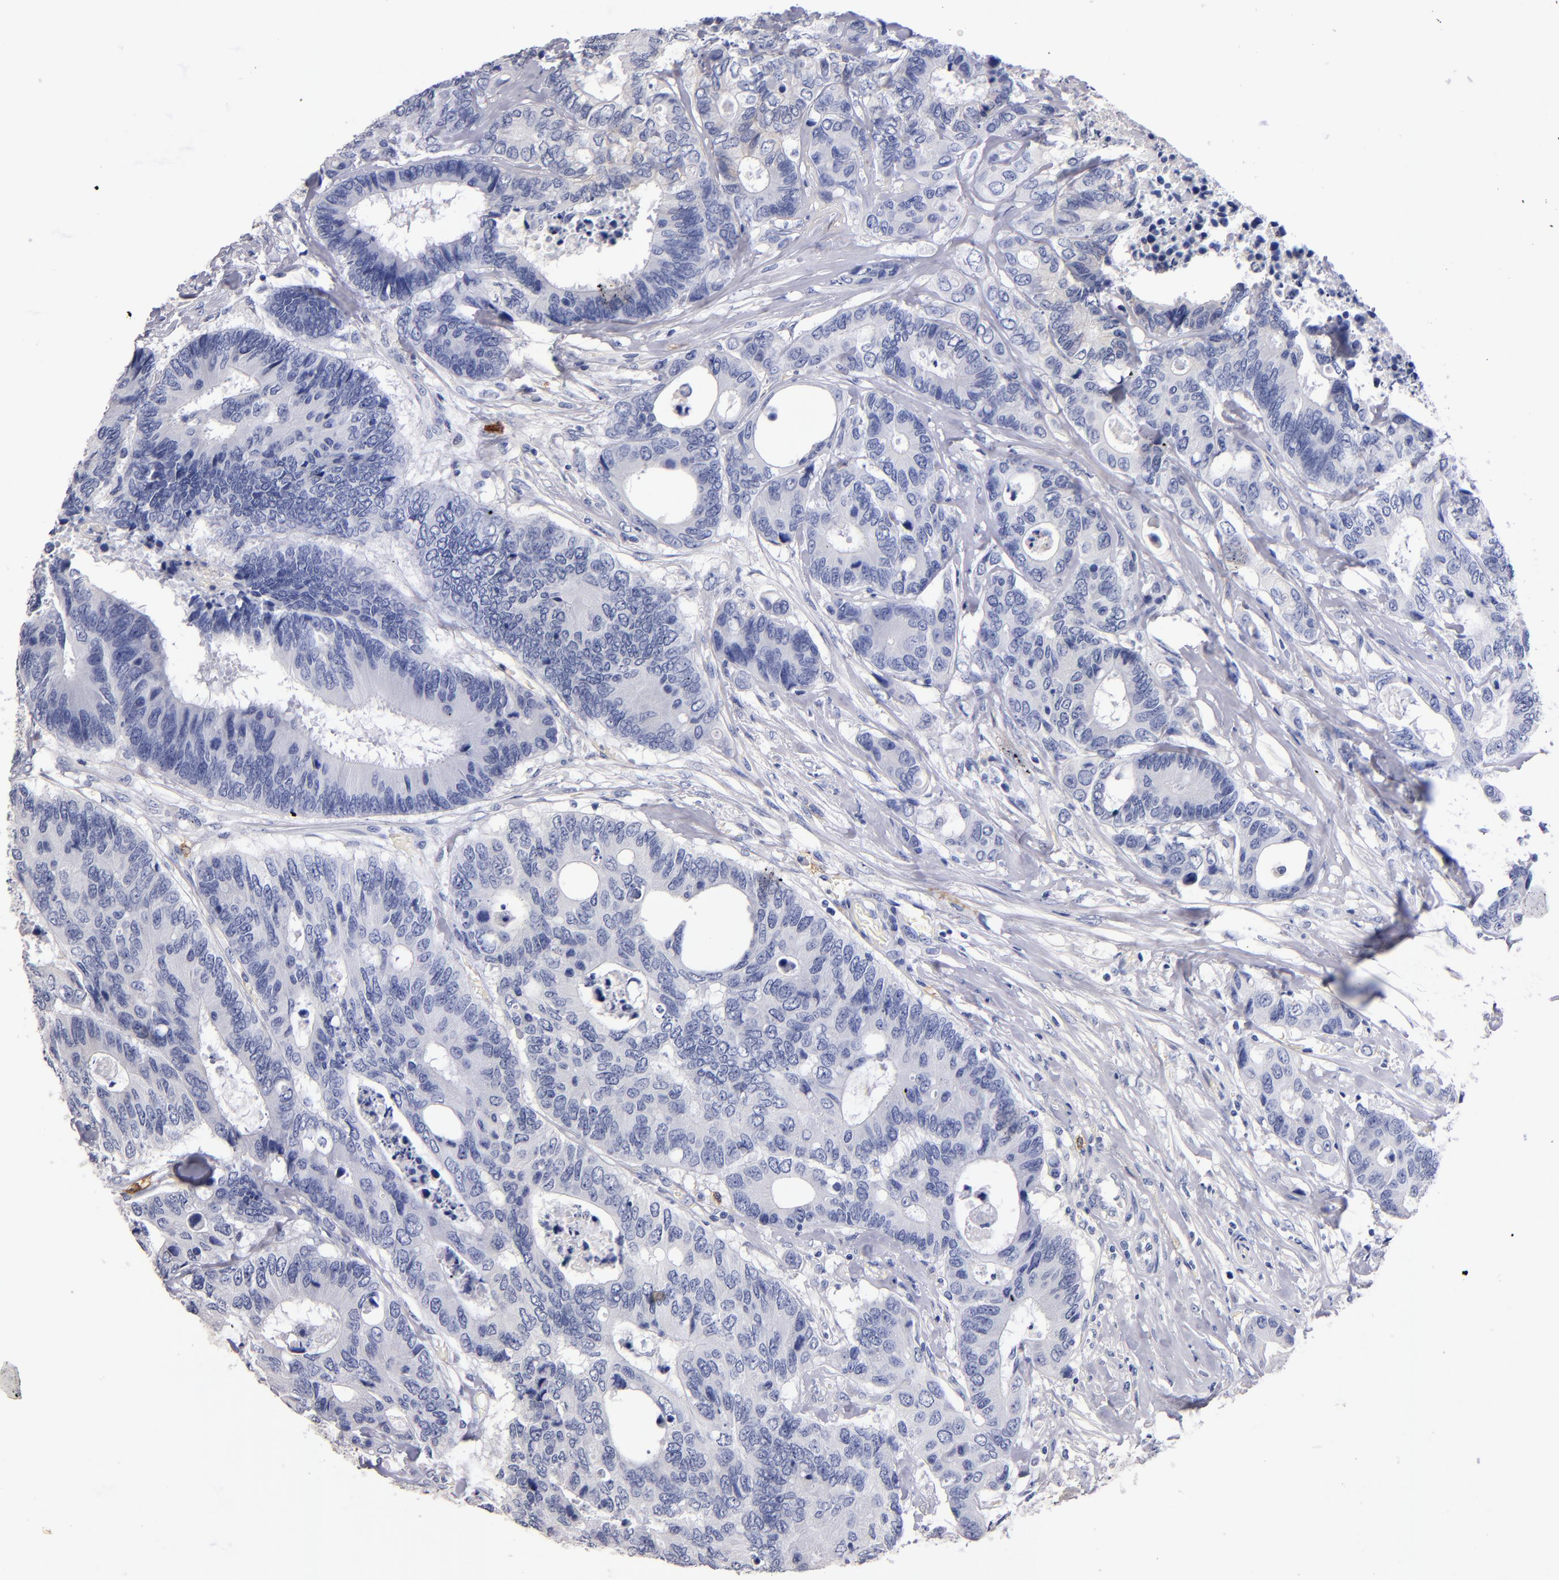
{"staining": {"intensity": "negative", "quantity": "none", "location": "none"}, "tissue": "colorectal cancer", "cell_type": "Tumor cells", "image_type": "cancer", "snomed": [{"axis": "morphology", "description": "Adenocarcinoma, NOS"}, {"axis": "topography", "description": "Rectum"}], "caption": "Immunohistochemistry image of neoplastic tissue: colorectal cancer (adenocarcinoma) stained with DAB (3,3'-diaminobenzidine) displays no significant protein expression in tumor cells.", "gene": "KIT", "patient": {"sex": "male", "age": 55}}